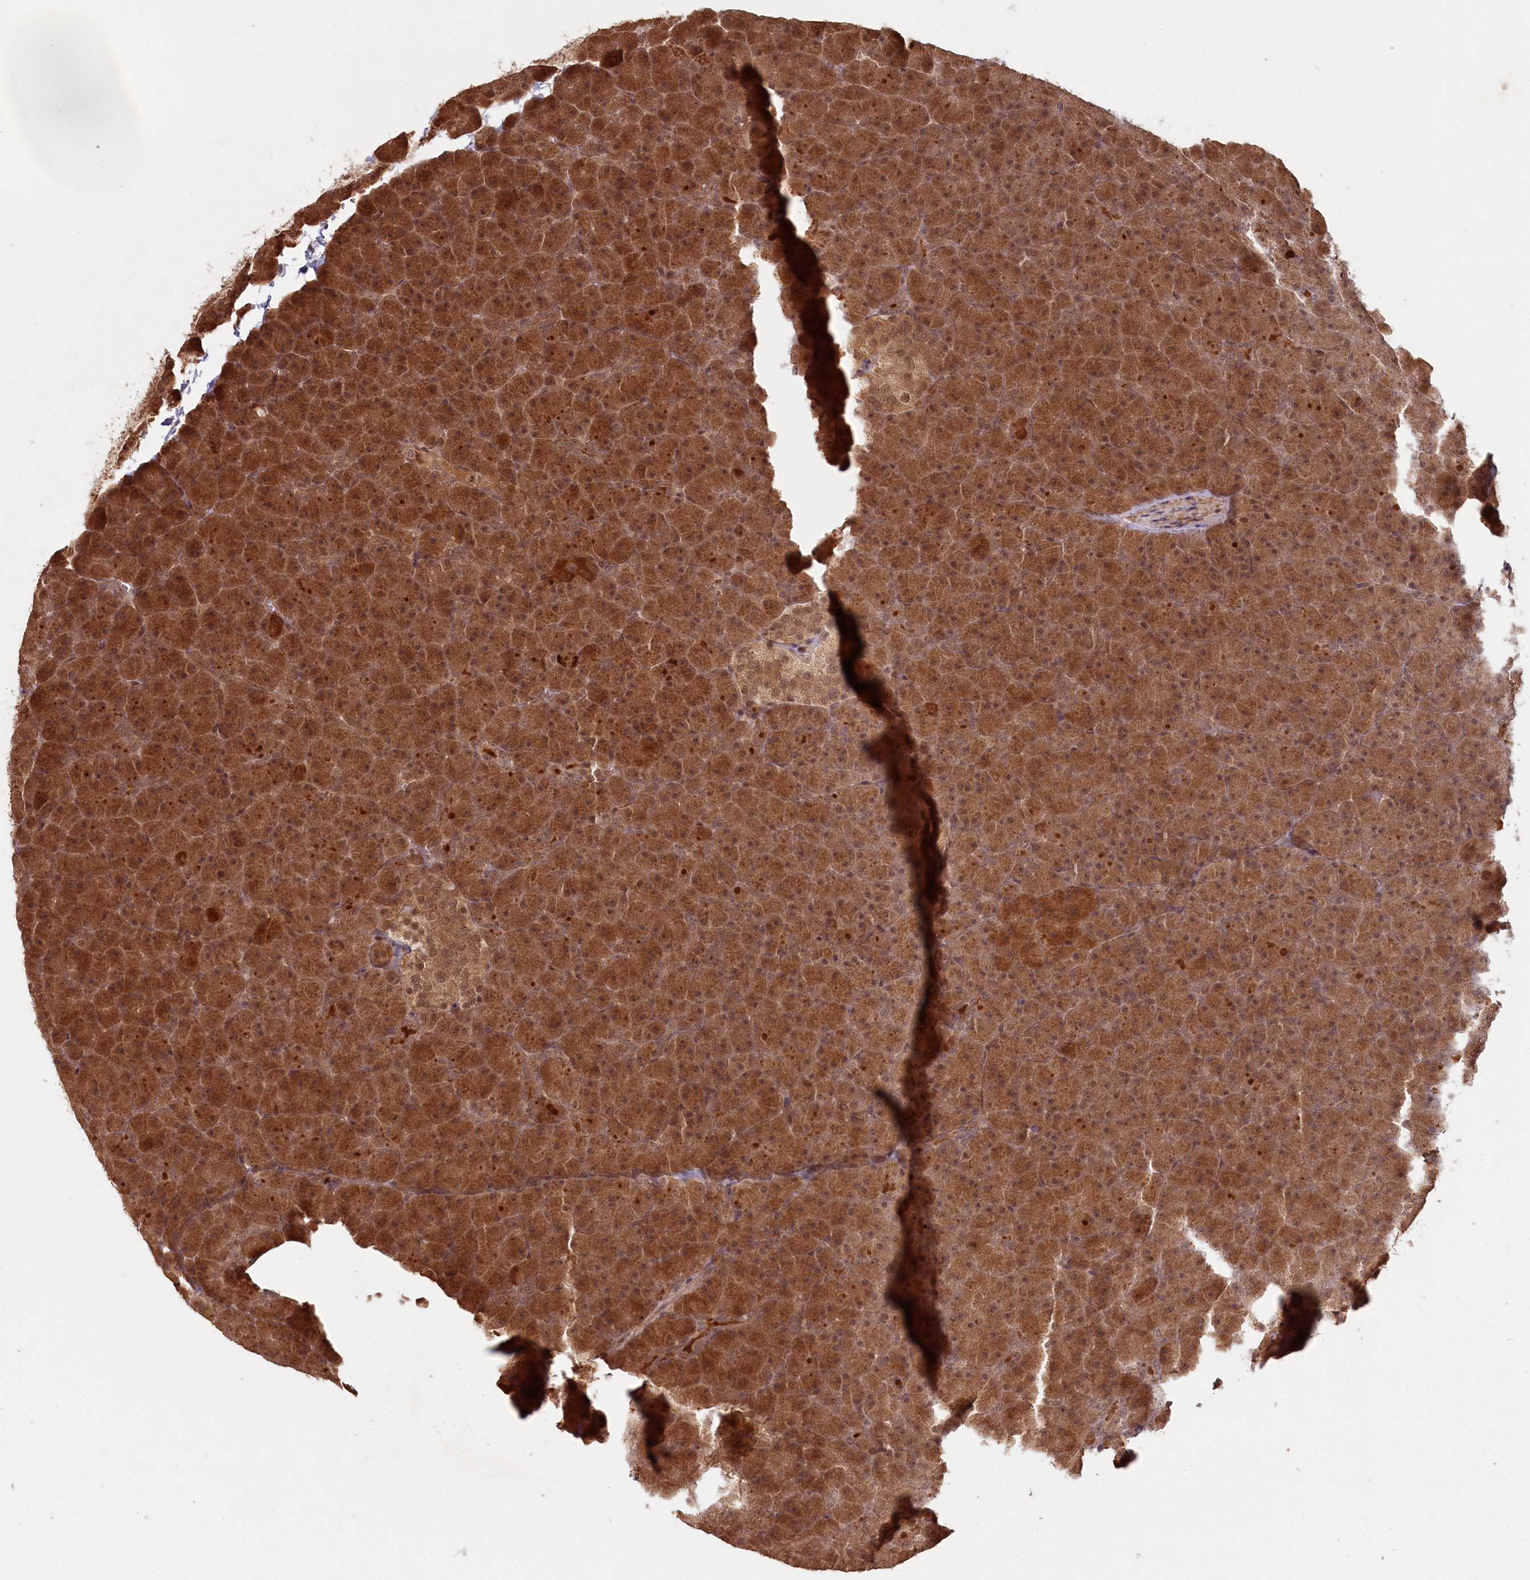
{"staining": {"intensity": "strong", "quantity": ">75%", "location": "cytoplasmic/membranous,nuclear"}, "tissue": "pancreas", "cell_type": "Exocrine glandular cells", "image_type": "normal", "snomed": [{"axis": "morphology", "description": "Normal tissue, NOS"}, {"axis": "topography", "description": "Pancreas"}], "caption": "A micrograph showing strong cytoplasmic/membranous,nuclear positivity in approximately >75% of exocrine glandular cells in unremarkable pancreas, as visualized by brown immunohistochemical staining.", "gene": "WAPL", "patient": {"sex": "male", "age": 36}}